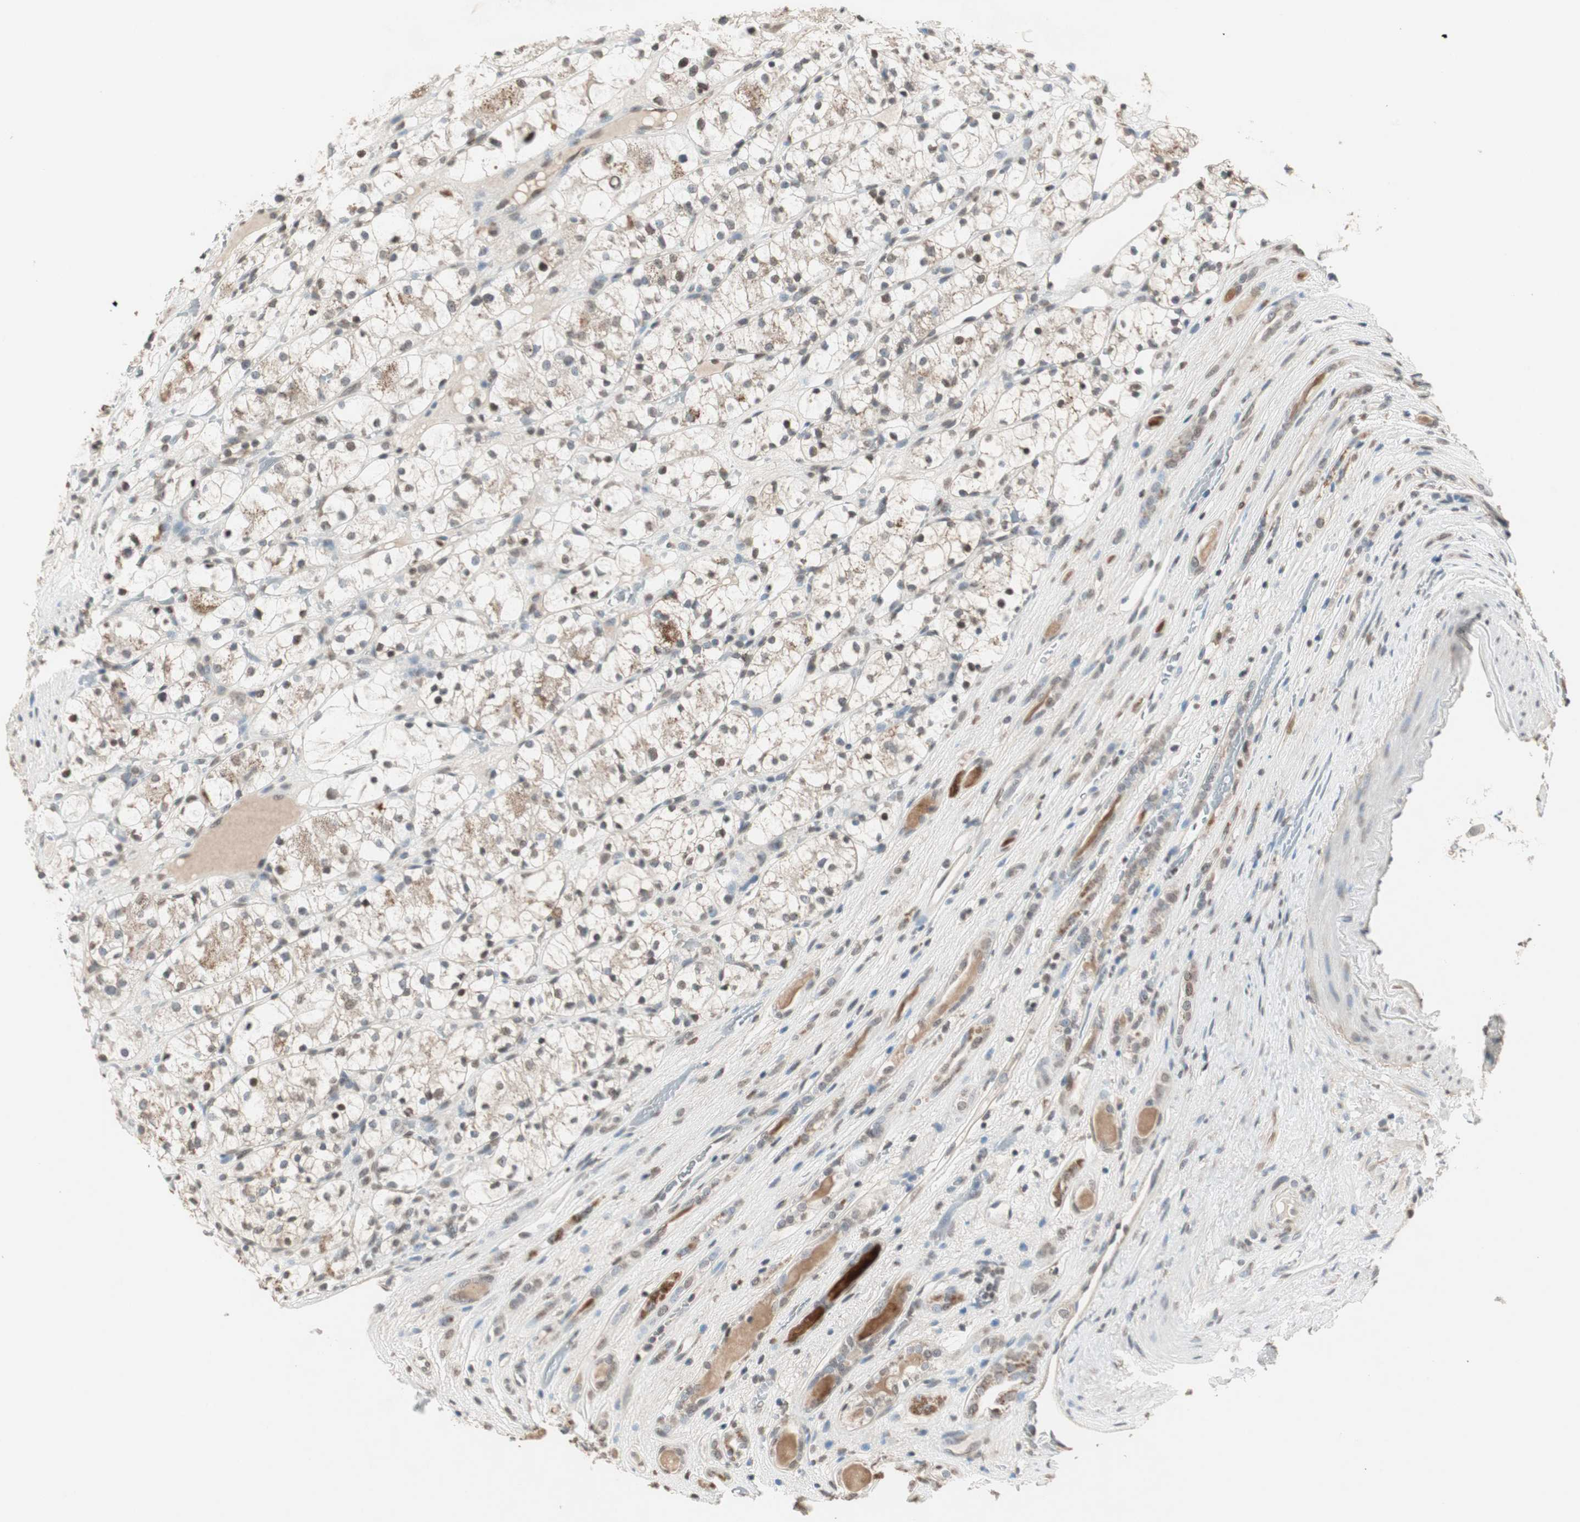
{"staining": {"intensity": "moderate", "quantity": "<25%", "location": "cytoplasmic/membranous,nuclear"}, "tissue": "renal cancer", "cell_type": "Tumor cells", "image_type": "cancer", "snomed": [{"axis": "morphology", "description": "Adenocarcinoma, NOS"}, {"axis": "topography", "description": "Kidney"}], "caption": "Protein expression by IHC reveals moderate cytoplasmic/membranous and nuclear expression in approximately <25% of tumor cells in renal cancer (adenocarcinoma).", "gene": "PRELID1", "patient": {"sex": "female", "age": 60}}